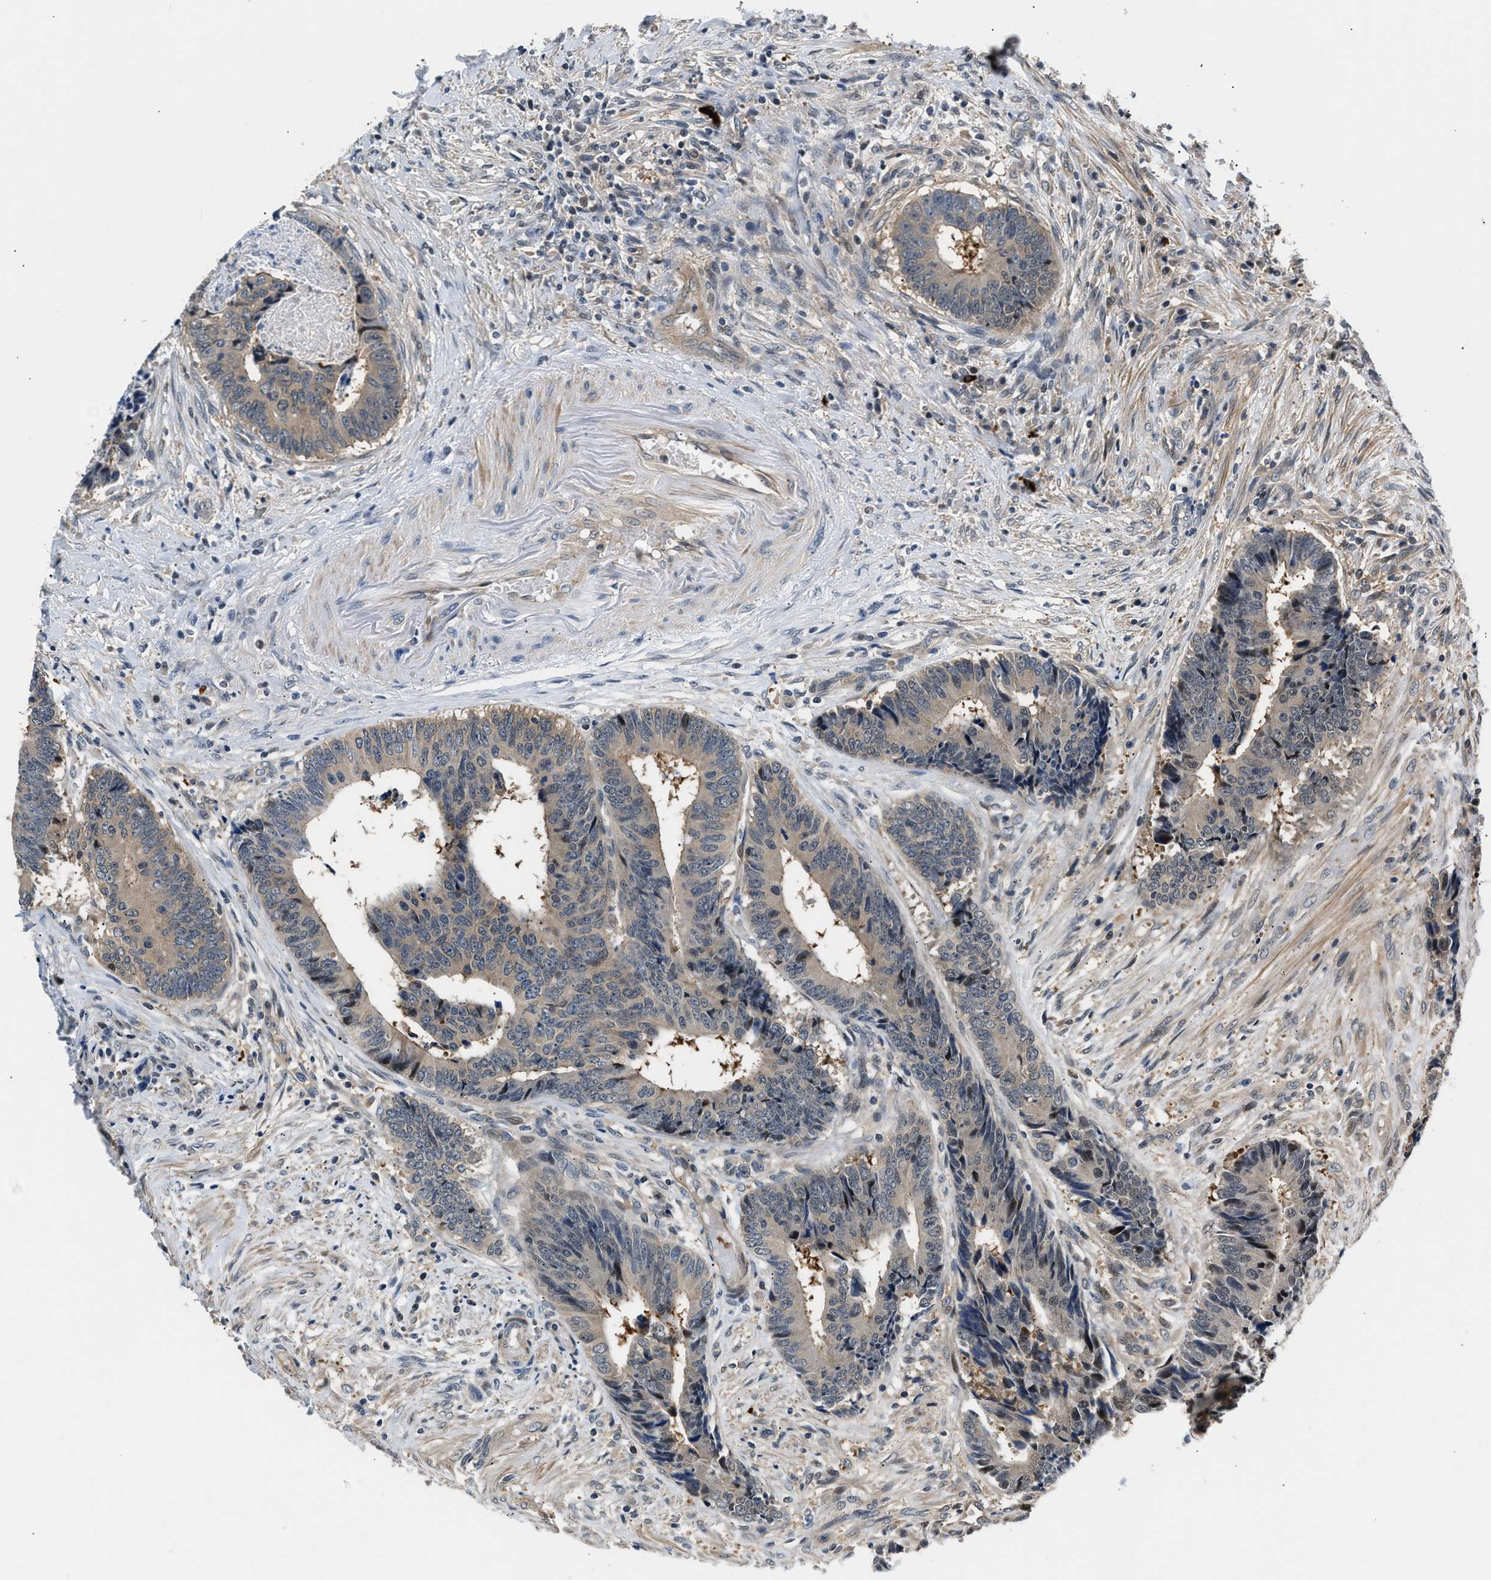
{"staining": {"intensity": "negative", "quantity": "none", "location": "none"}, "tissue": "colorectal cancer", "cell_type": "Tumor cells", "image_type": "cancer", "snomed": [{"axis": "morphology", "description": "Adenocarcinoma, NOS"}, {"axis": "topography", "description": "Rectum"}], "caption": "DAB immunohistochemical staining of colorectal cancer (adenocarcinoma) reveals no significant expression in tumor cells. (DAB (3,3'-diaminobenzidine) IHC with hematoxylin counter stain).", "gene": "TUT7", "patient": {"sex": "male", "age": 84}}